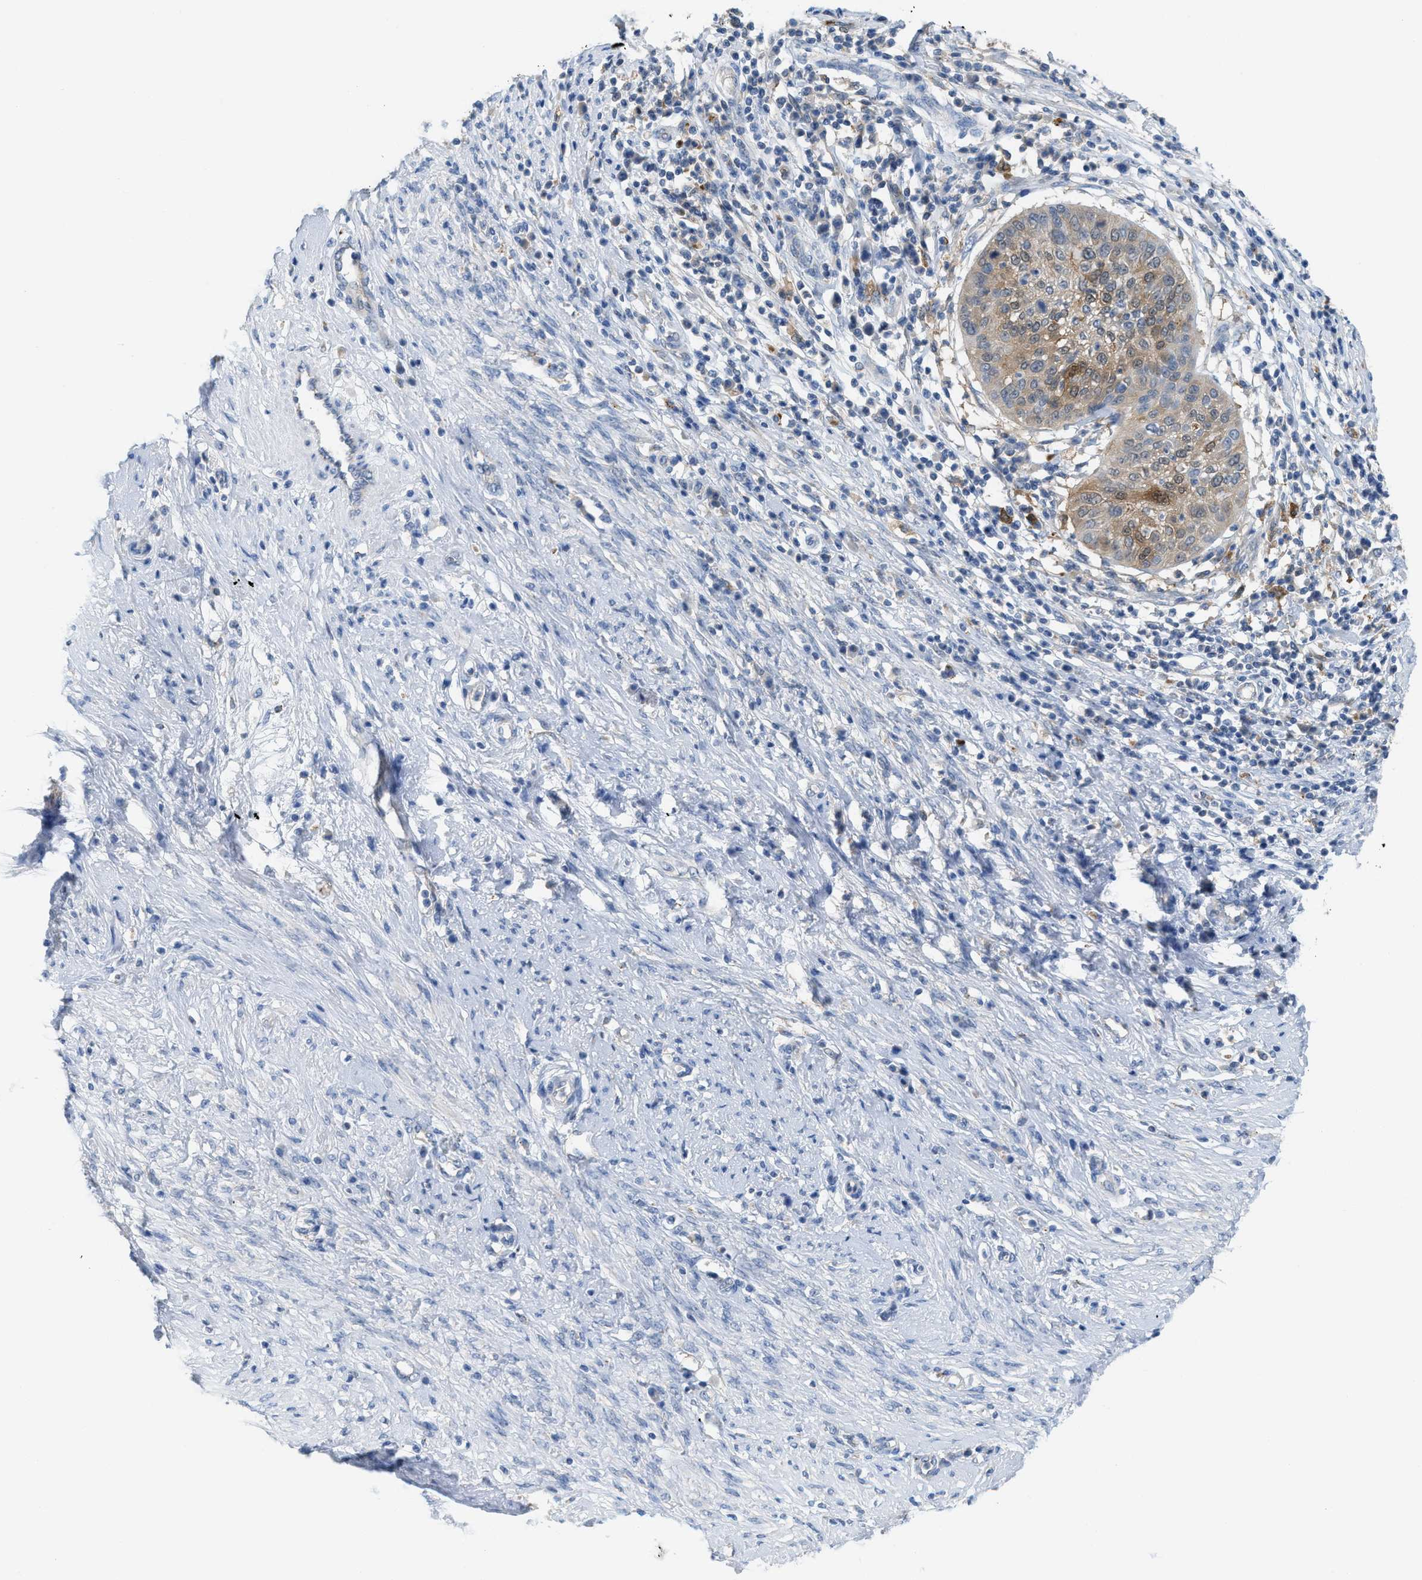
{"staining": {"intensity": "weak", "quantity": ">75%", "location": "cytoplasmic/membranous"}, "tissue": "cervical cancer", "cell_type": "Tumor cells", "image_type": "cancer", "snomed": [{"axis": "morphology", "description": "Normal tissue, NOS"}, {"axis": "morphology", "description": "Squamous cell carcinoma, NOS"}, {"axis": "topography", "description": "Cervix"}], "caption": "Immunohistochemical staining of cervical cancer (squamous cell carcinoma) demonstrates weak cytoplasmic/membranous protein positivity in about >75% of tumor cells.", "gene": "CSTB", "patient": {"sex": "female", "age": 39}}